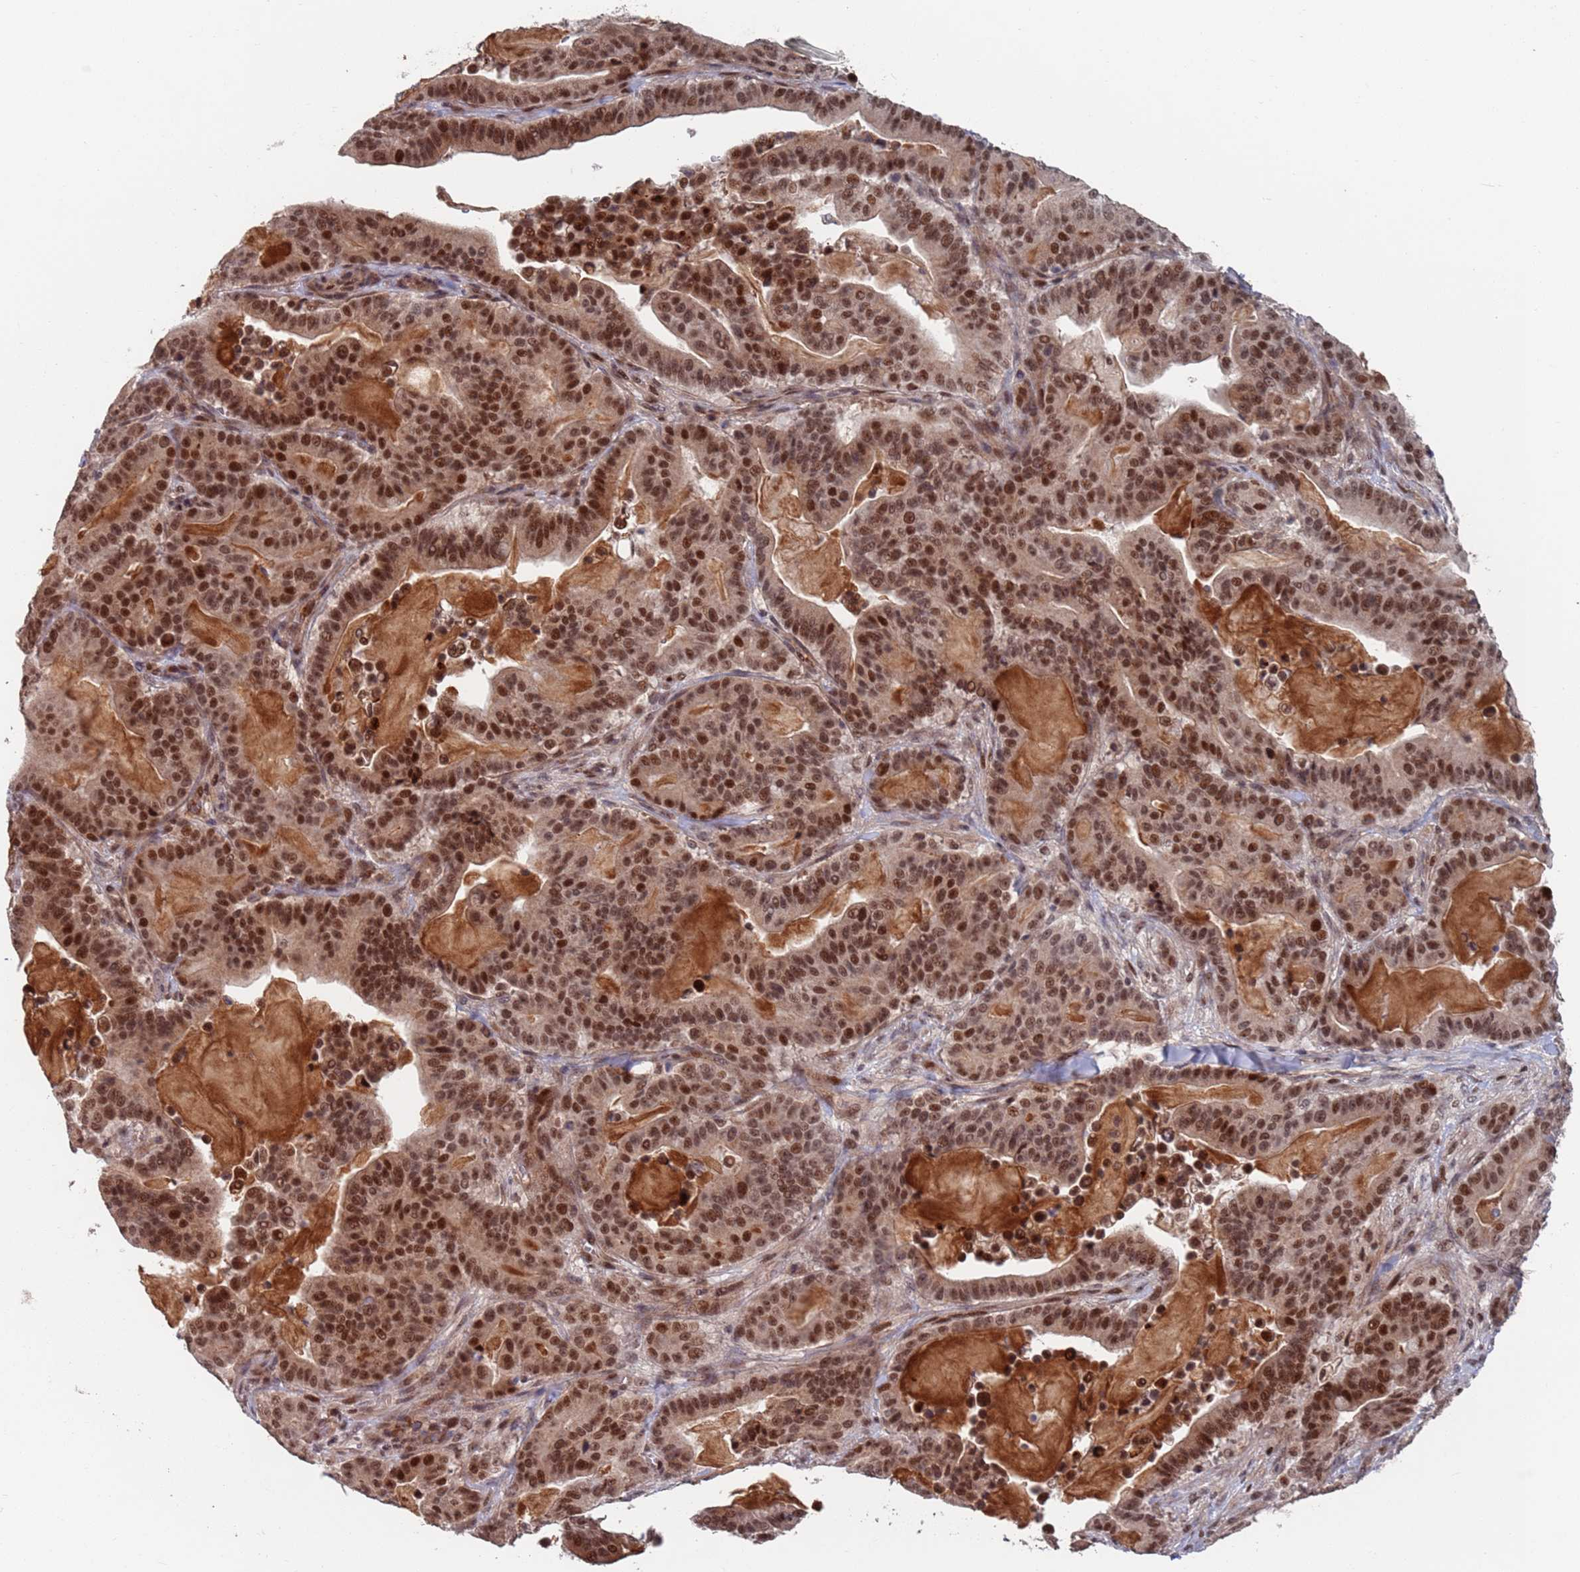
{"staining": {"intensity": "moderate", "quantity": ">75%", "location": "nuclear"}, "tissue": "pancreatic cancer", "cell_type": "Tumor cells", "image_type": "cancer", "snomed": [{"axis": "morphology", "description": "Adenocarcinoma, NOS"}, {"axis": "topography", "description": "Pancreas"}], "caption": "Brown immunohistochemical staining in human pancreatic adenocarcinoma demonstrates moderate nuclear staining in about >75% of tumor cells.", "gene": "RPP25", "patient": {"sex": "male", "age": 63}}